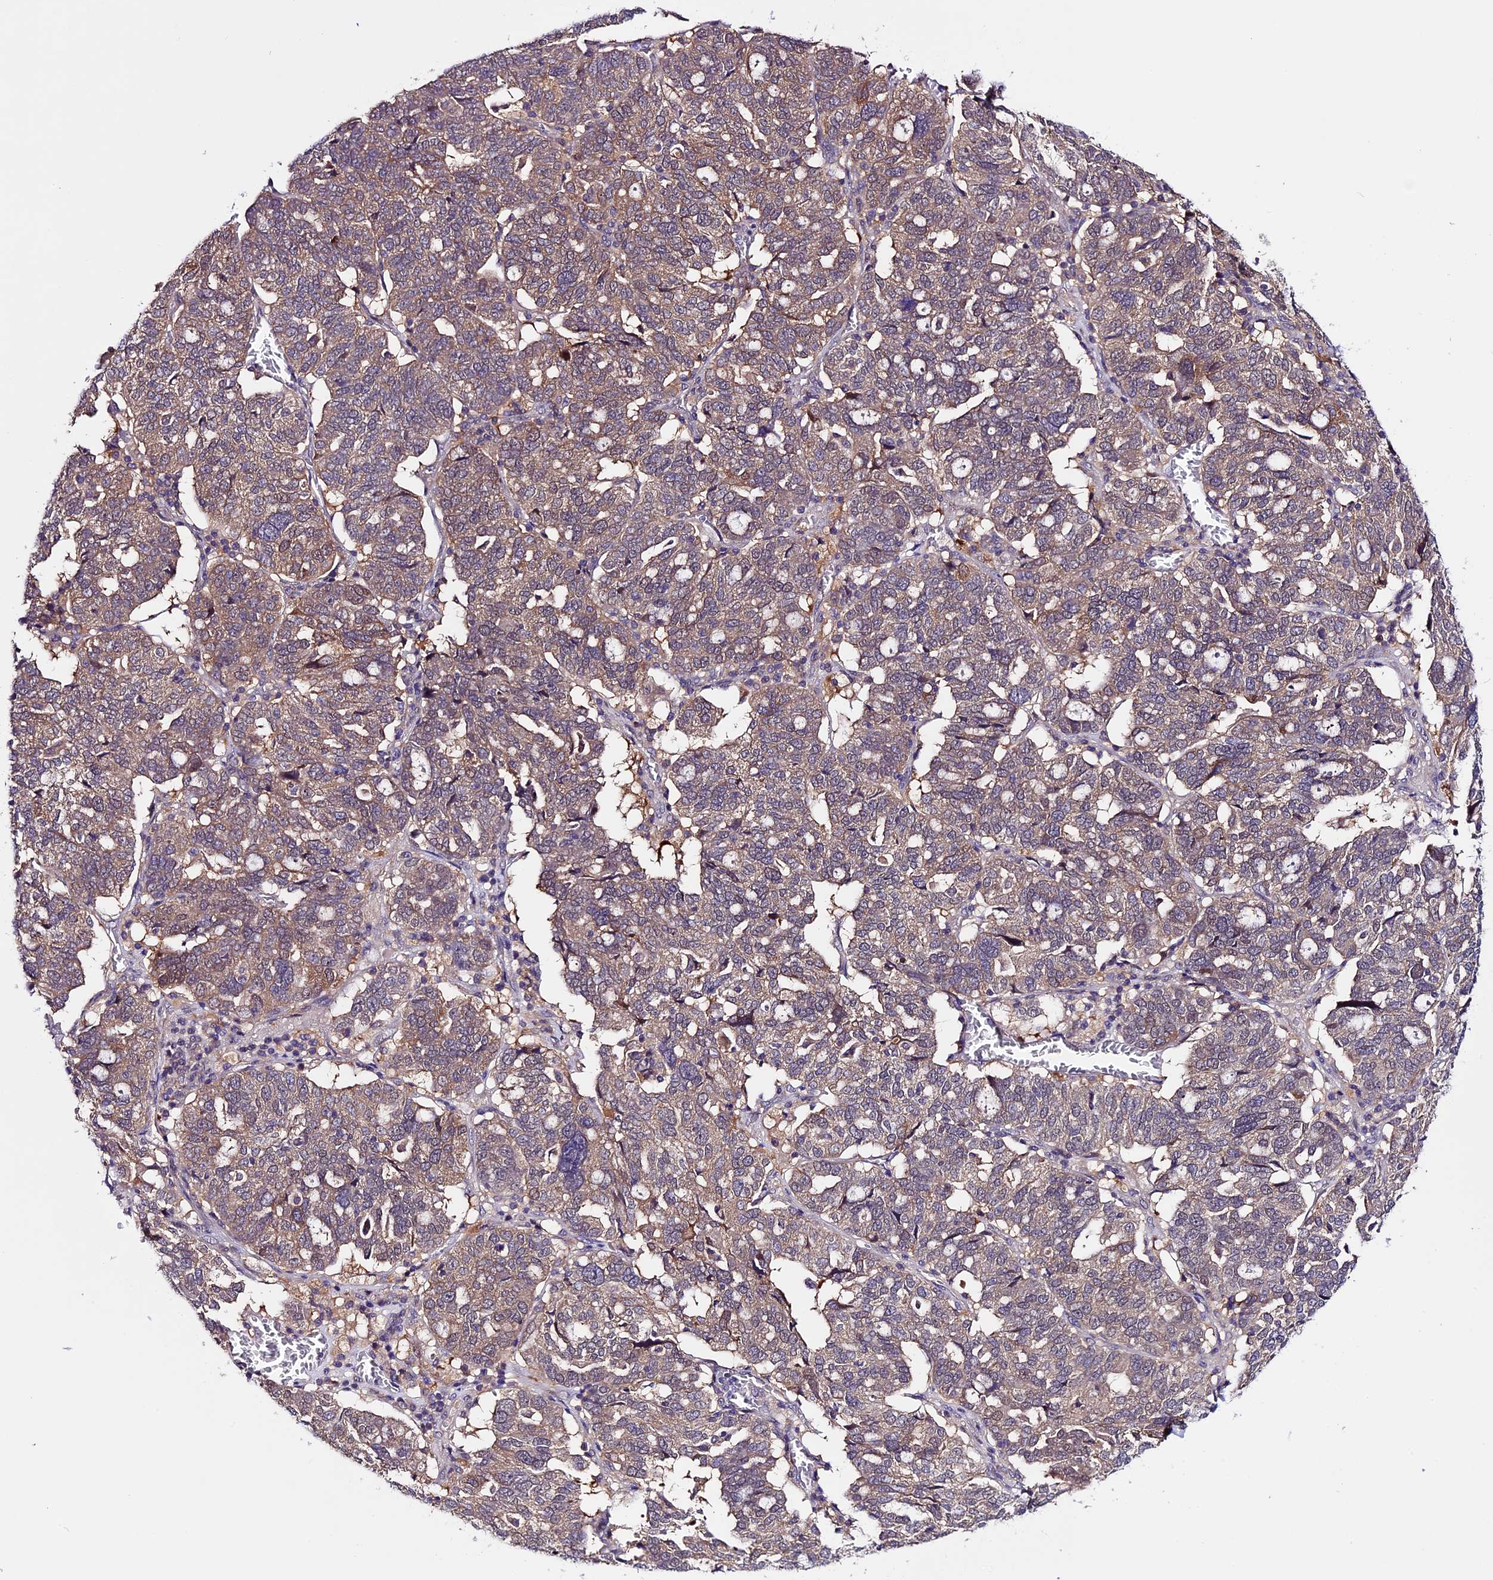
{"staining": {"intensity": "weak", "quantity": ">75%", "location": "cytoplasmic/membranous"}, "tissue": "ovarian cancer", "cell_type": "Tumor cells", "image_type": "cancer", "snomed": [{"axis": "morphology", "description": "Cystadenocarcinoma, serous, NOS"}, {"axis": "topography", "description": "Ovary"}], "caption": "Weak cytoplasmic/membranous protein positivity is appreciated in about >75% of tumor cells in ovarian cancer.", "gene": "XKR7", "patient": {"sex": "female", "age": 59}}